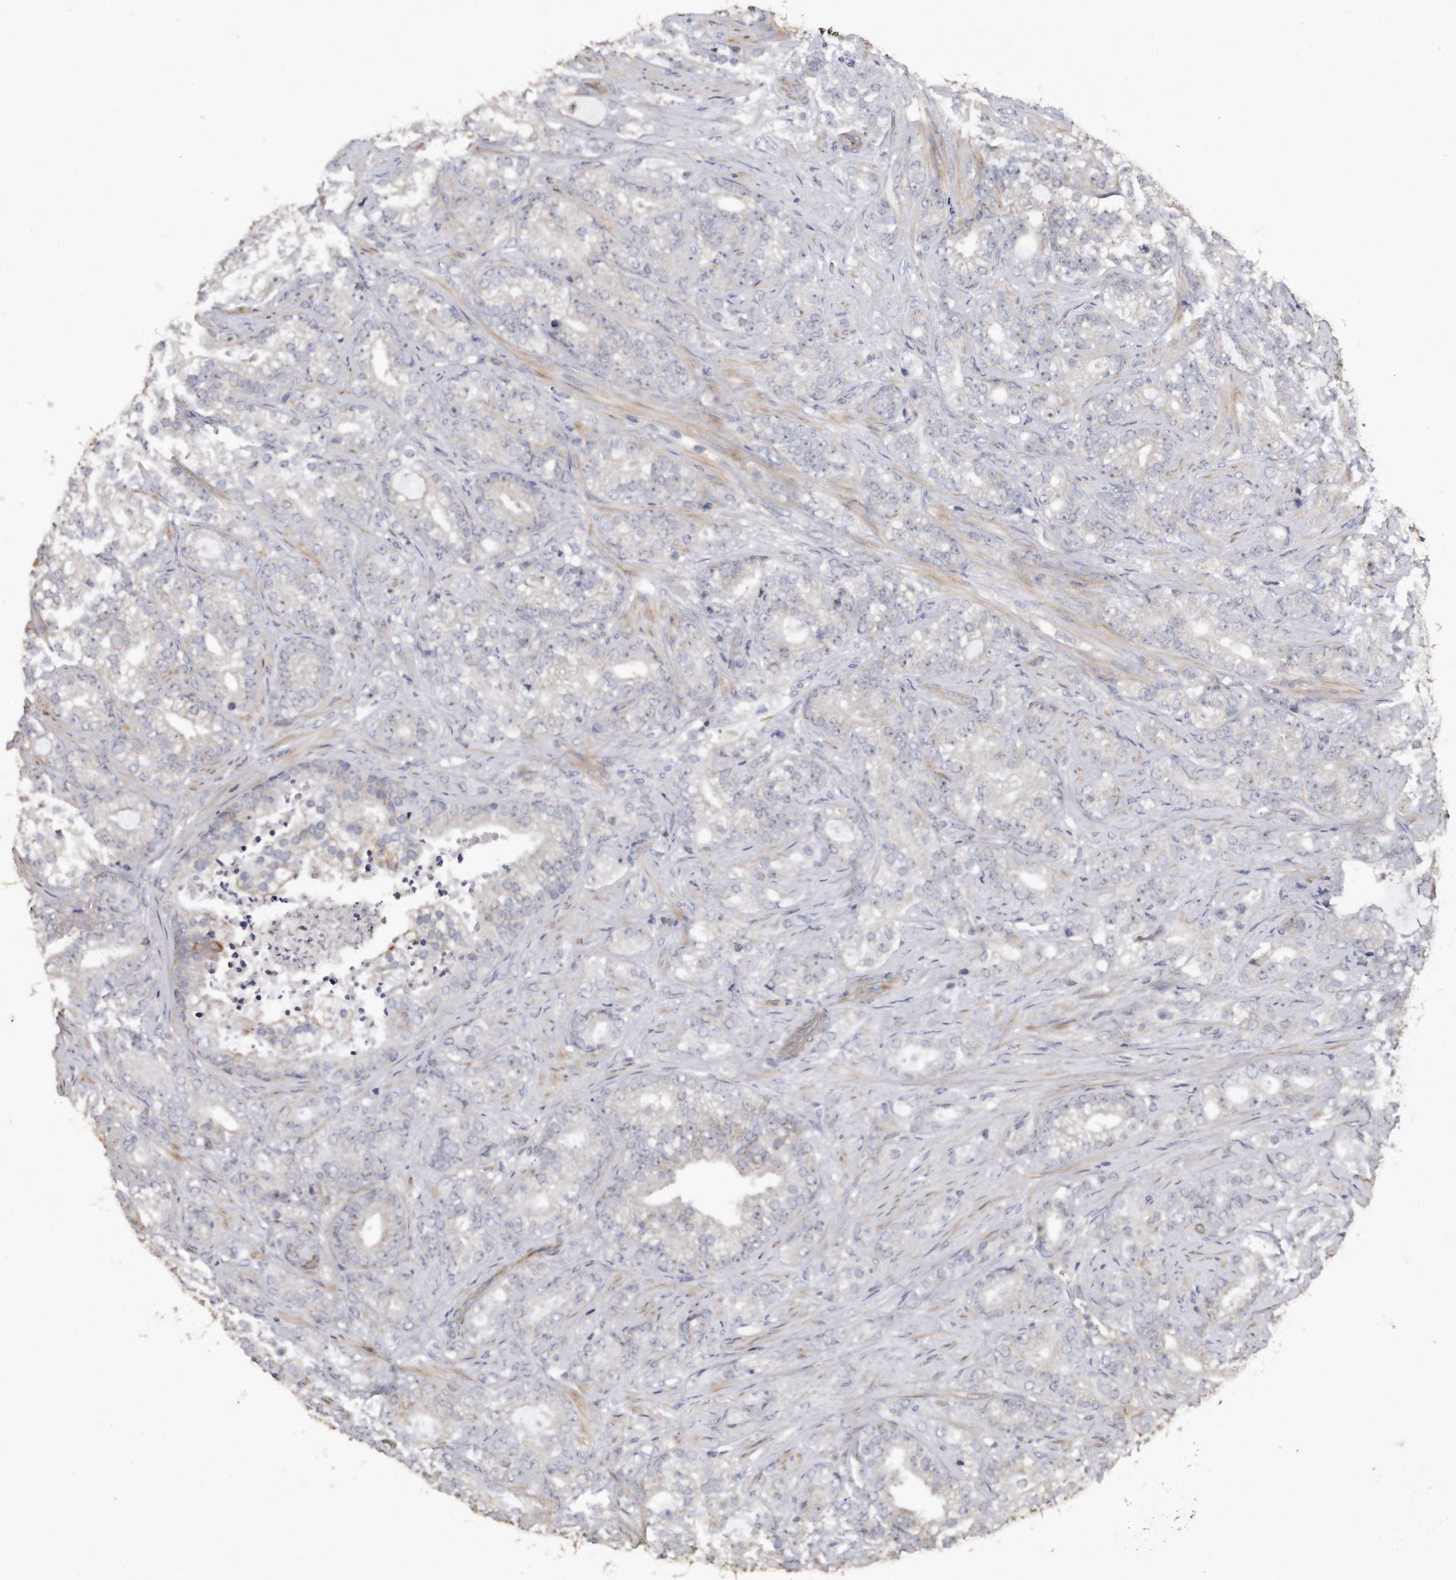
{"staining": {"intensity": "weak", "quantity": "25%-75%", "location": "cytoplasmic/membranous"}, "tissue": "prostate cancer", "cell_type": "Tumor cells", "image_type": "cancer", "snomed": [{"axis": "morphology", "description": "Adenocarcinoma, High grade"}, {"axis": "topography", "description": "Prostate and seminal vesicle, NOS"}], "caption": "Tumor cells demonstrate low levels of weak cytoplasmic/membranous positivity in about 25%-75% of cells in human prostate cancer (adenocarcinoma (high-grade)).", "gene": "KCND3", "patient": {"sex": "male", "age": 67}}